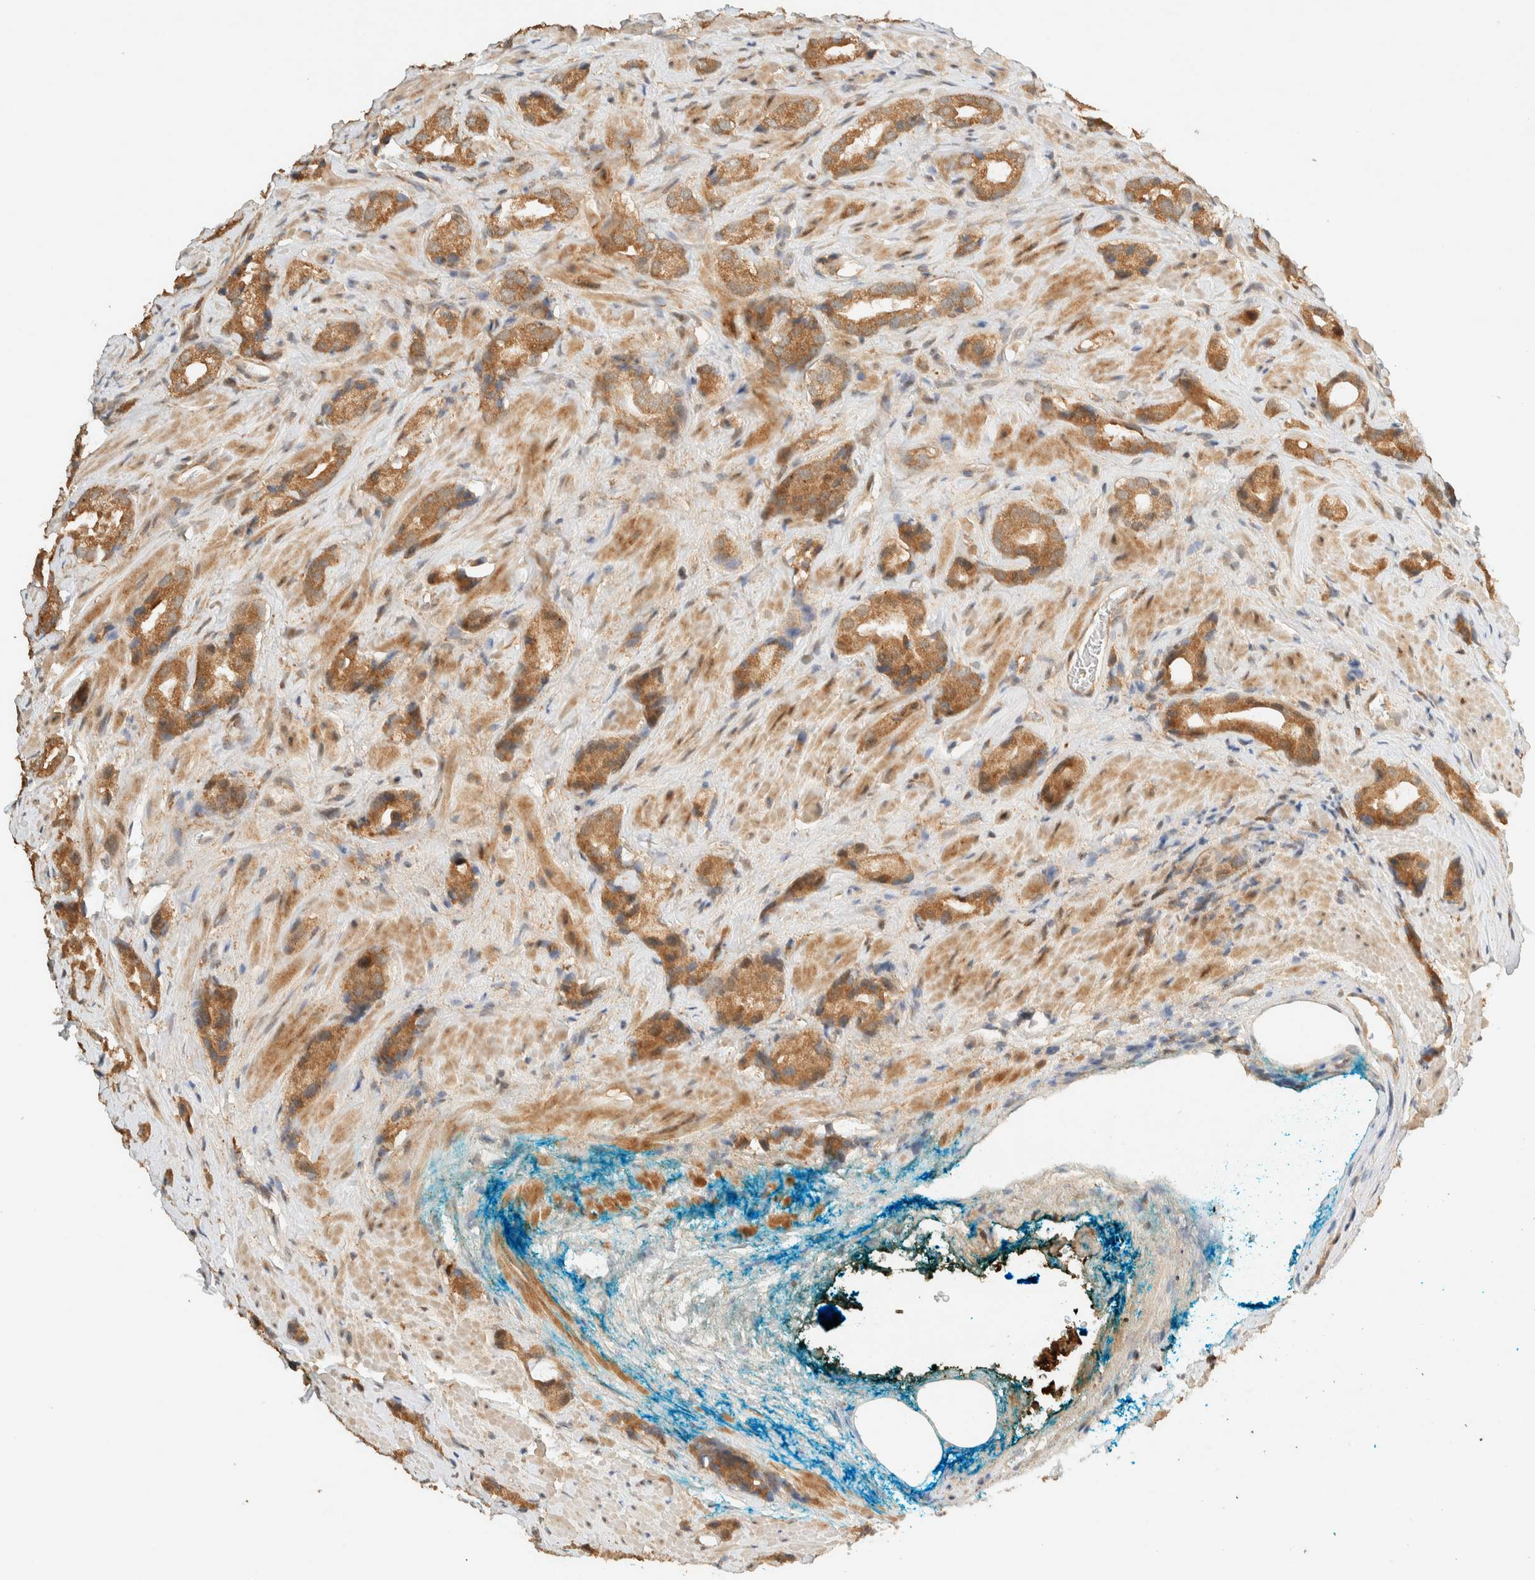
{"staining": {"intensity": "moderate", "quantity": ">75%", "location": "cytoplasmic/membranous"}, "tissue": "prostate cancer", "cell_type": "Tumor cells", "image_type": "cancer", "snomed": [{"axis": "morphology", "description": "Adenocarcinoma, High grade"}, {"axis": "topography", "description": "Prostate"}], "caption": "The immunohistochemical stain shows moderate cytoplasmic/membranous positivity in tumor cells of prostate cancer tissue.", "gene": "ZBTB34", "patient": {"sex": "male", "age": 63}}